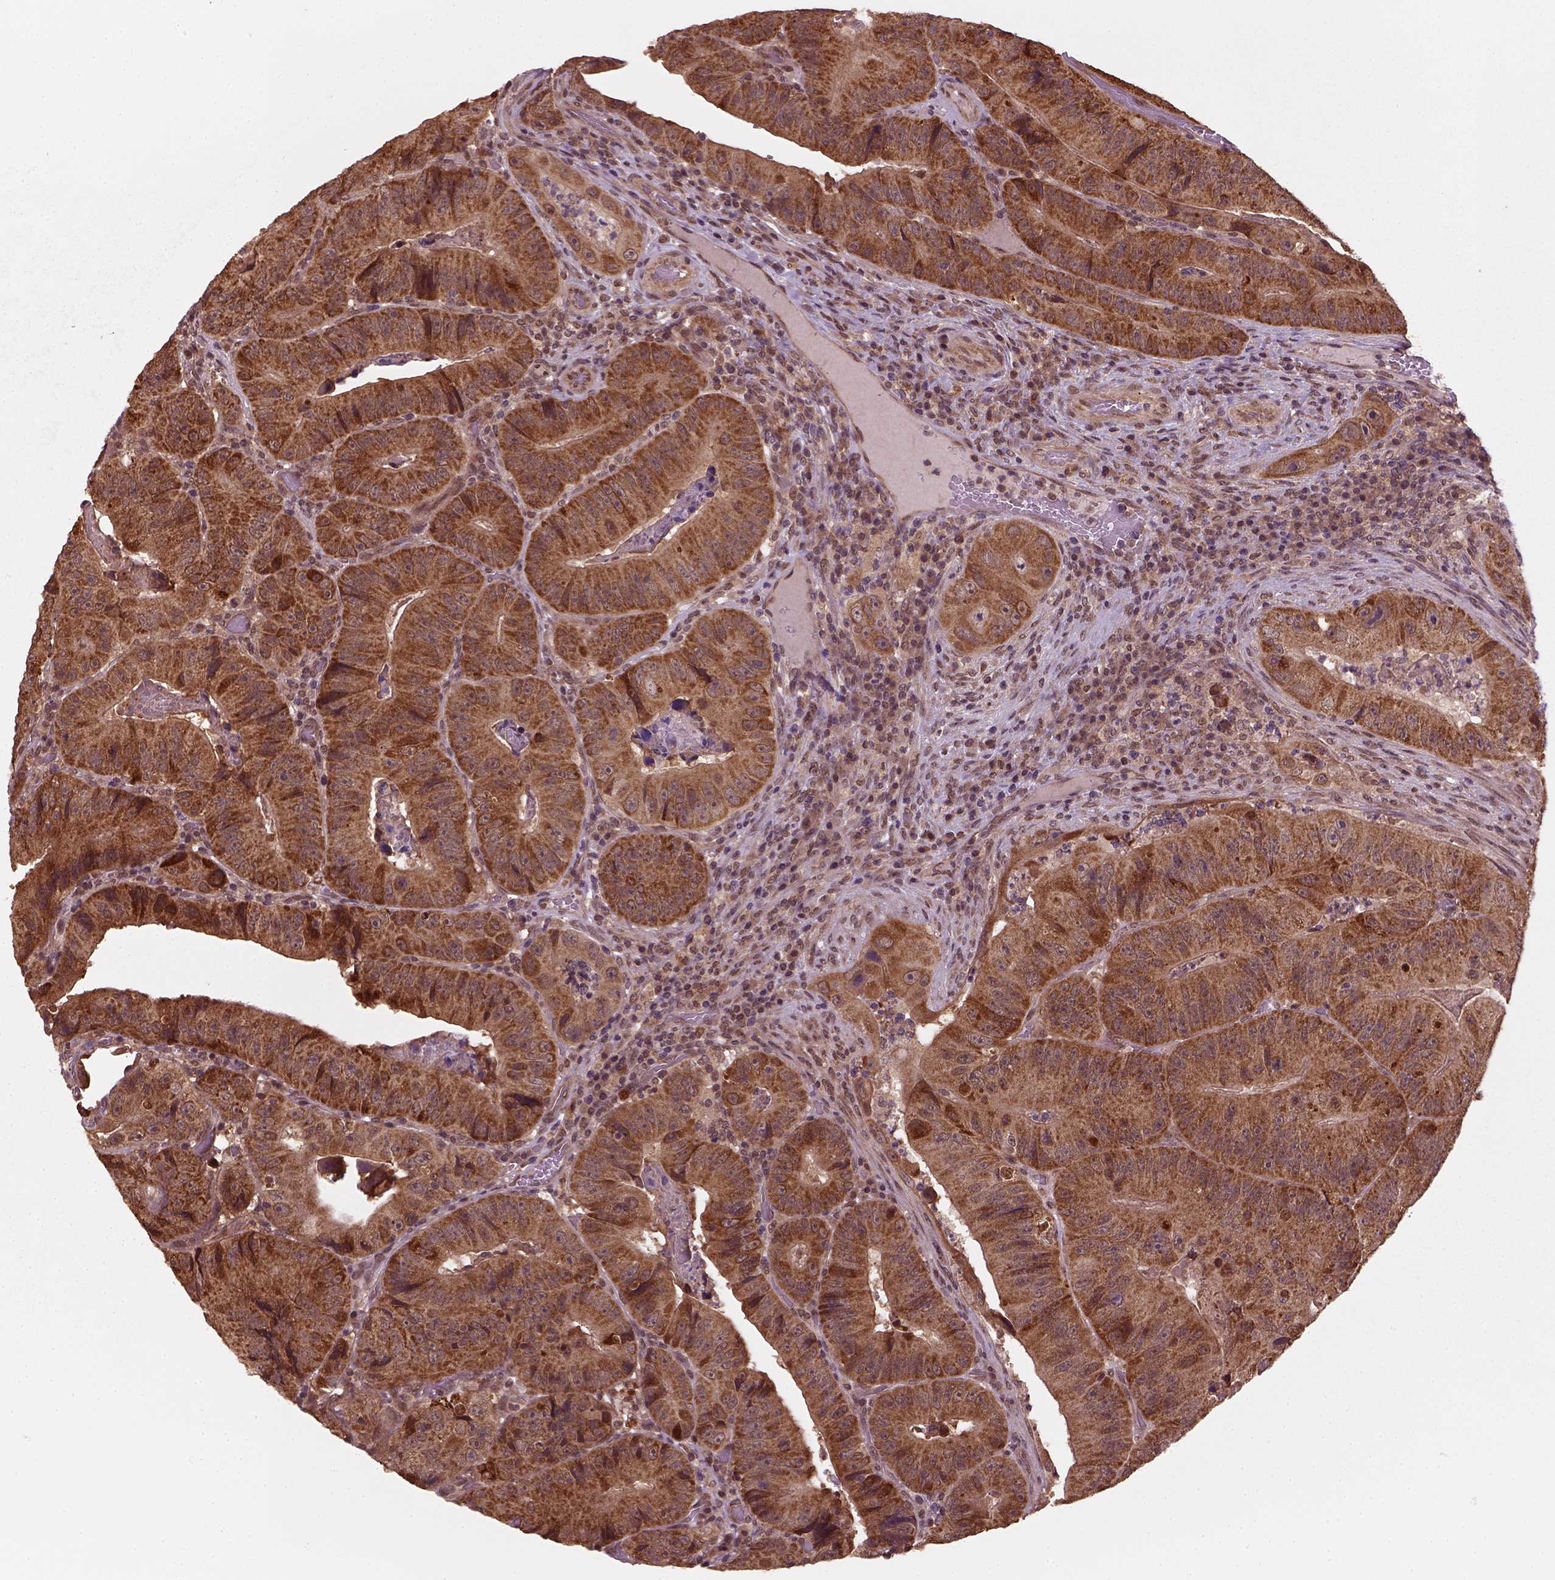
{"staining": {"intensity": "strong", "quantity": ">75%", "location": "cytoplasmic/membranous"}, "tissue": "colorectal cancer", "cell_type": "Tumor cells", "image_type": "cancer", "snomed": [{"axis": "morphology", "description": "Adenocarcinoma, NOS"}, {"axis": "topography", "description": "Colon"}], "caption": "Immunohistochemistry (IHC) image of neoplastic tissue: adenocarcinoma (colorectal) stained using IHC demonstrates high levels of strong protein expression localized specifically in the cytoplasmic/membranous of tumor cells, appearing as a cytoplasmic/membranous brown color.", "gene": "NUDT9", "patient": {"sex": "female", "age": 86}}